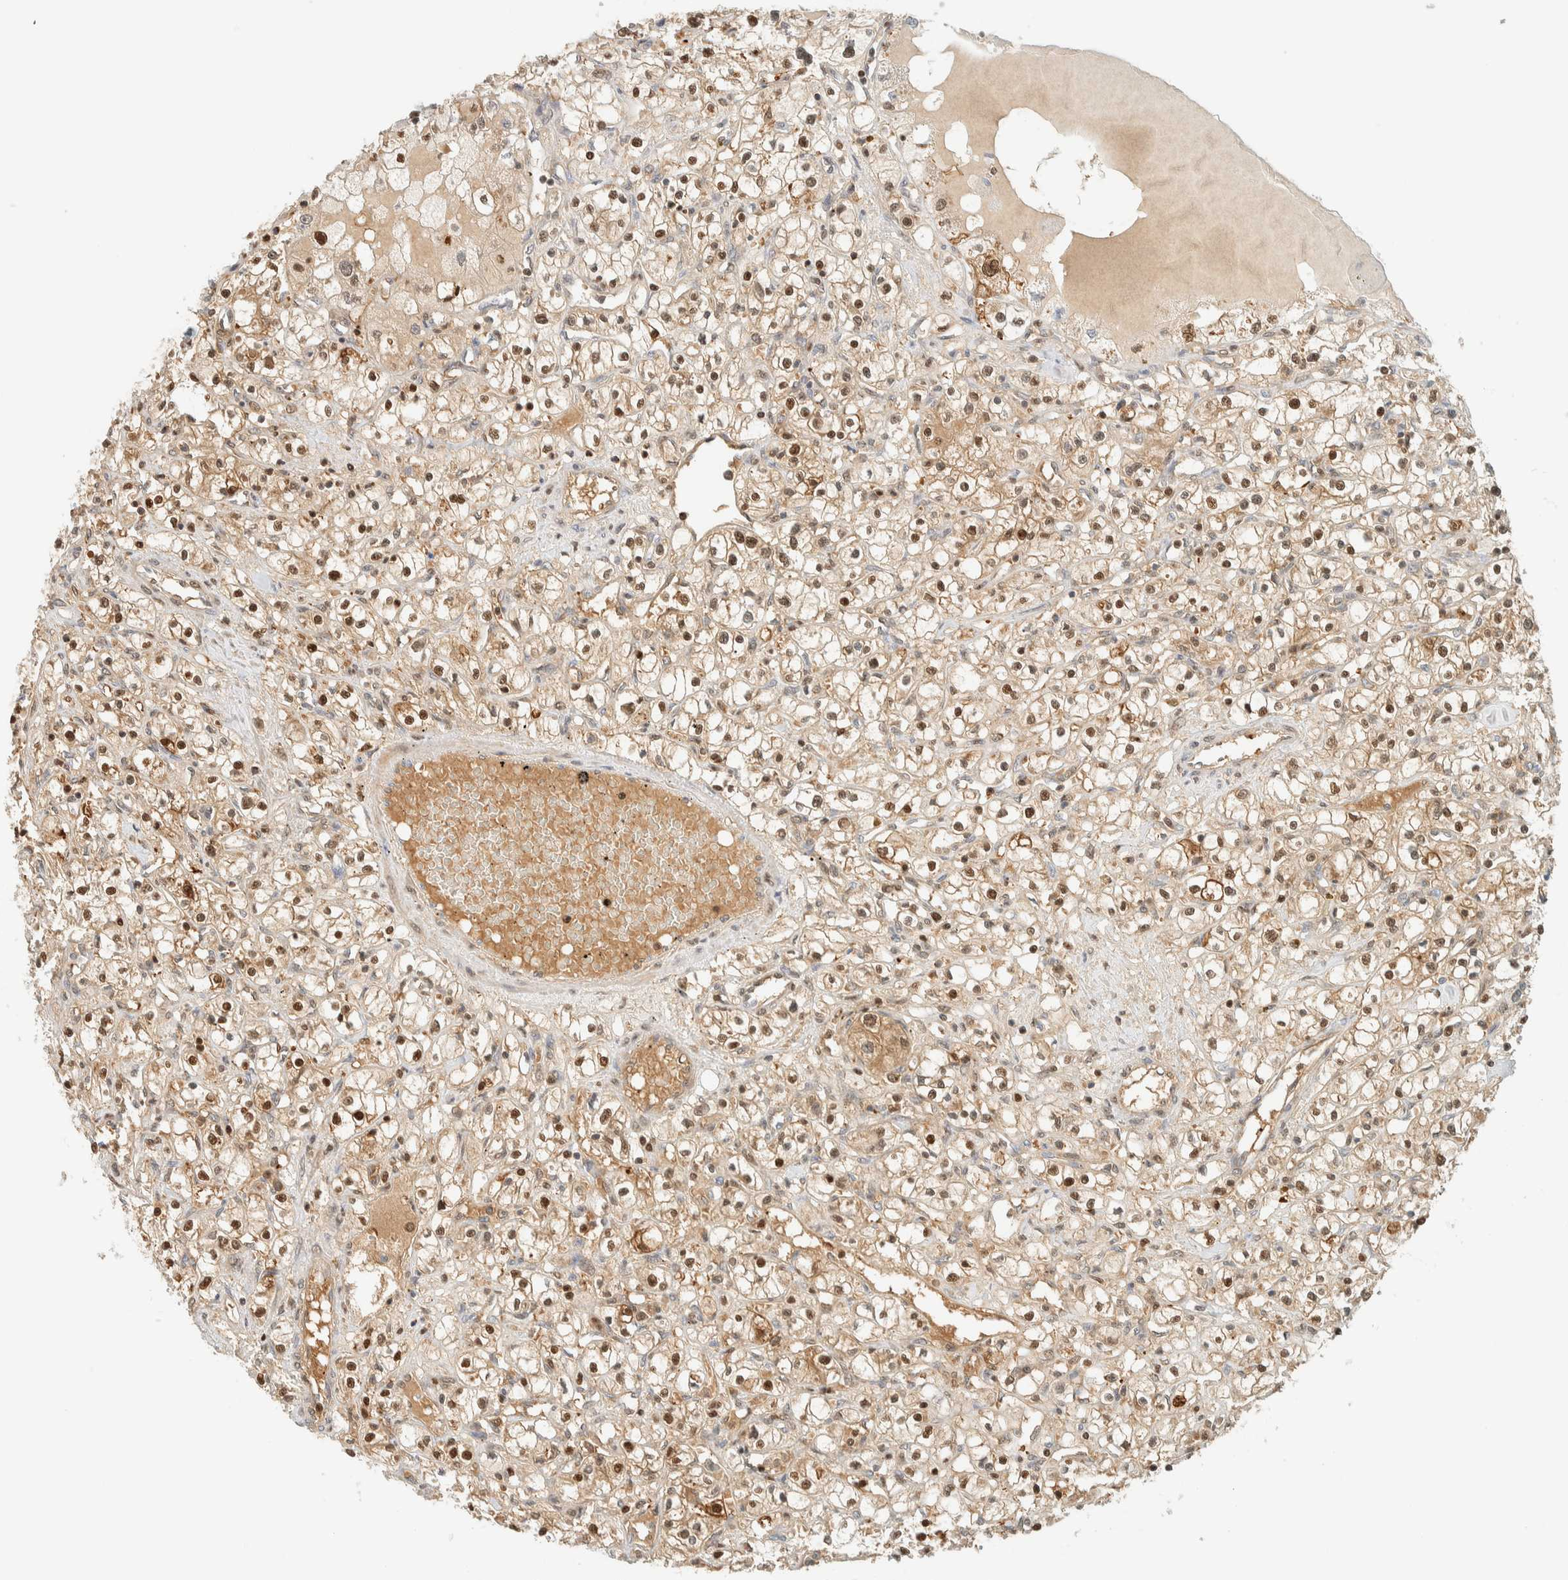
{"staining": {"intensity": "strong", "quantity": ">75%", "location": "nuclear"}, "tissue": "renal cancer", "cell_type": "Tumor cells", "image_type": "cancer", "snomed": [{"axis": "morphology", "description": "Adenocarcinoma, NOS"}, {"axis": "topography", "description": "Kidney"}], "caption": "This is a photomicrograph of IHC staining of renal cancer (adenocarcinoma), which shows strong staining in the nuclear of tumor cells.", "gene": "ZBTB37", "patient": {"sex": "male", "age": 56}}